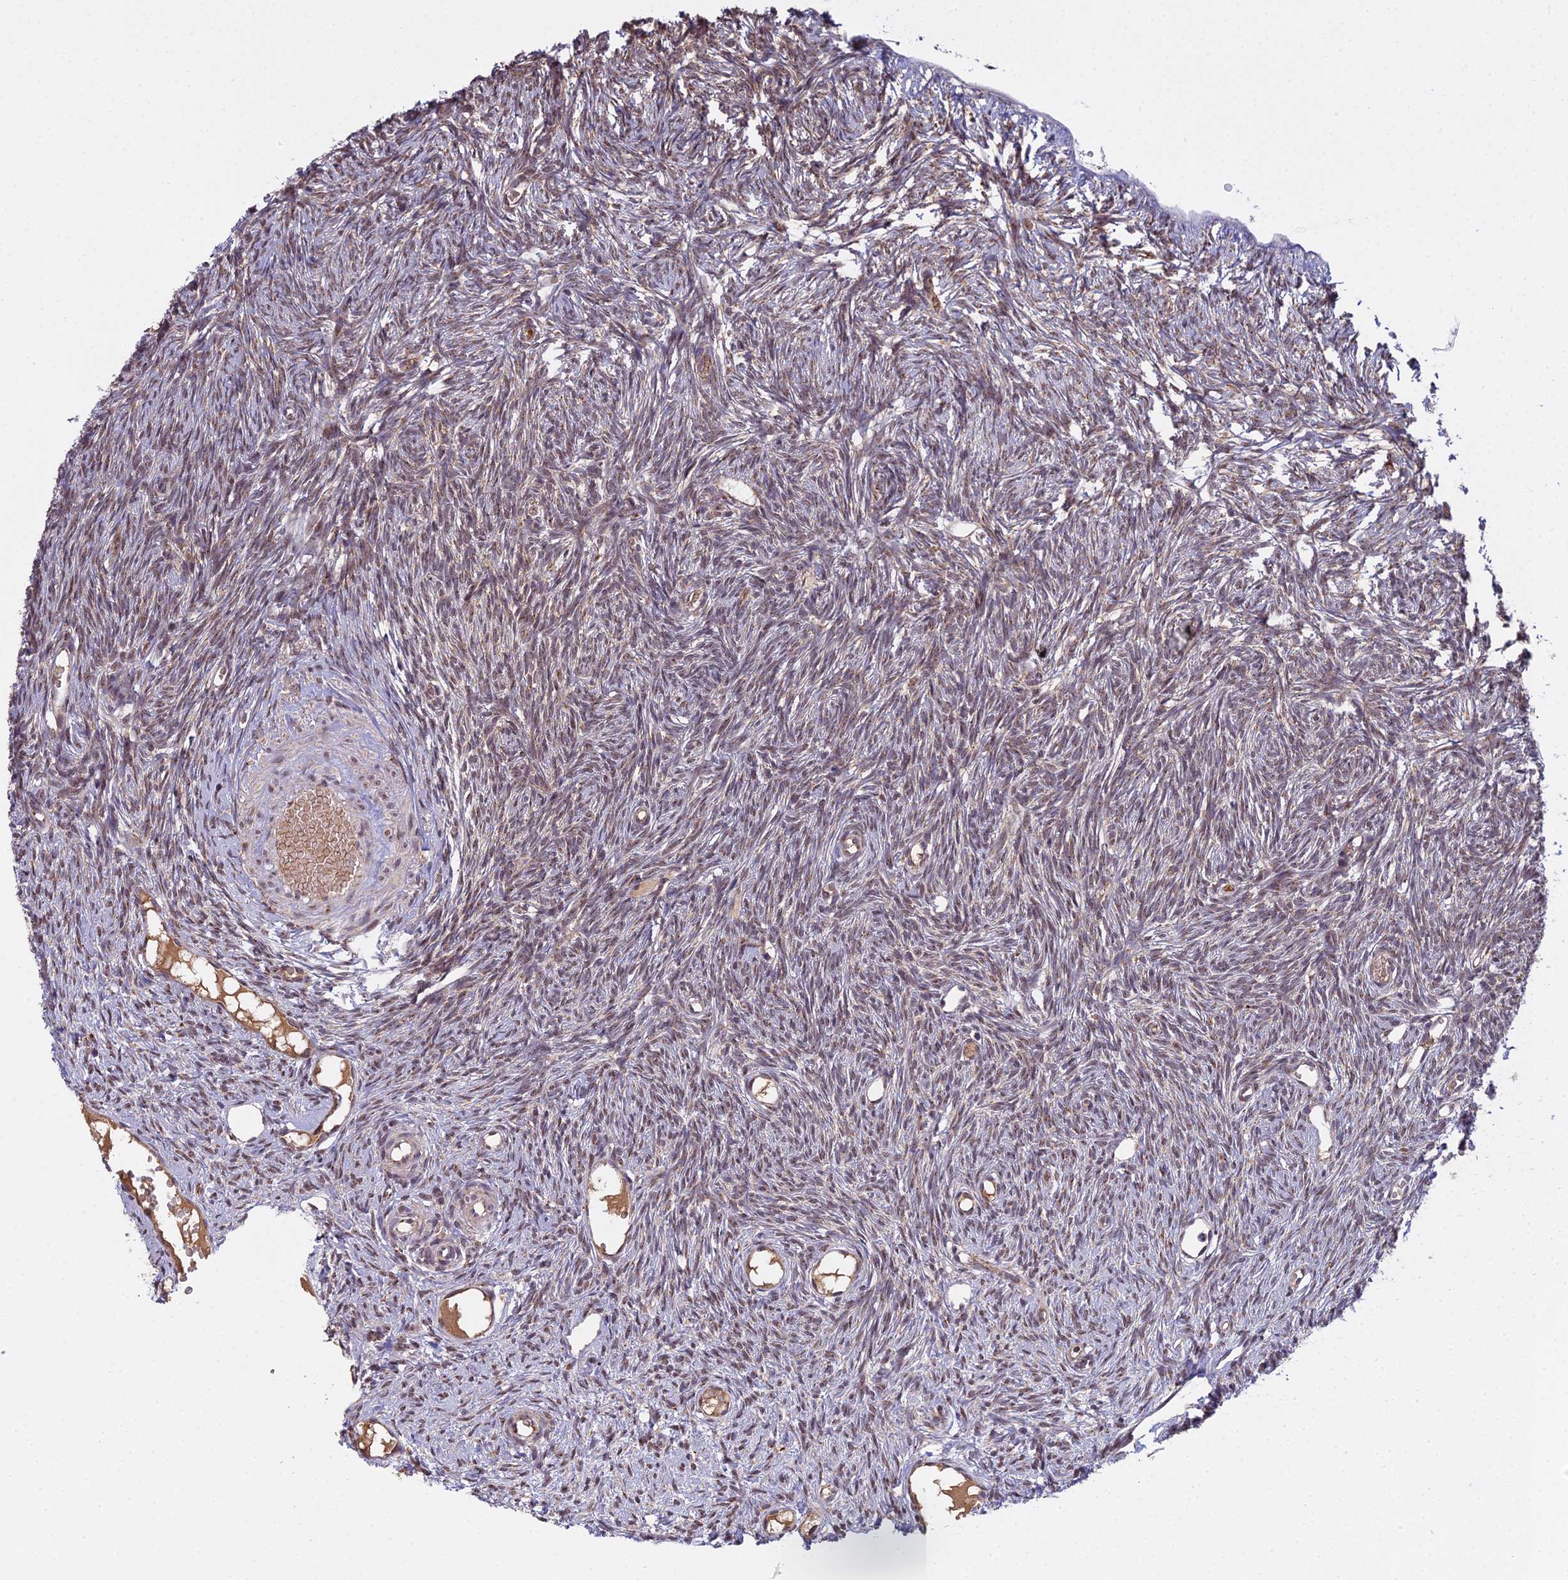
{"staining": {"intensity": "weak", "quantity": "25%-75%", "location": "nuclear"}, "tissue": "ovary", "cell_type": "Ovarian stroma cells", "image_type": "normal", "snomed": [{"axis": "morphology", "description": "Normal tissue, NOS"}, {"axis": "topography", "description": "Ovary"}], "caption": "Ovary stained for a protein (brown) exhibits weak nuclear positive expression in about 25%-75% of ovarian stroma cells.", "gene": "MEOX1", "patient": {"sex": "female", "age": 51}}